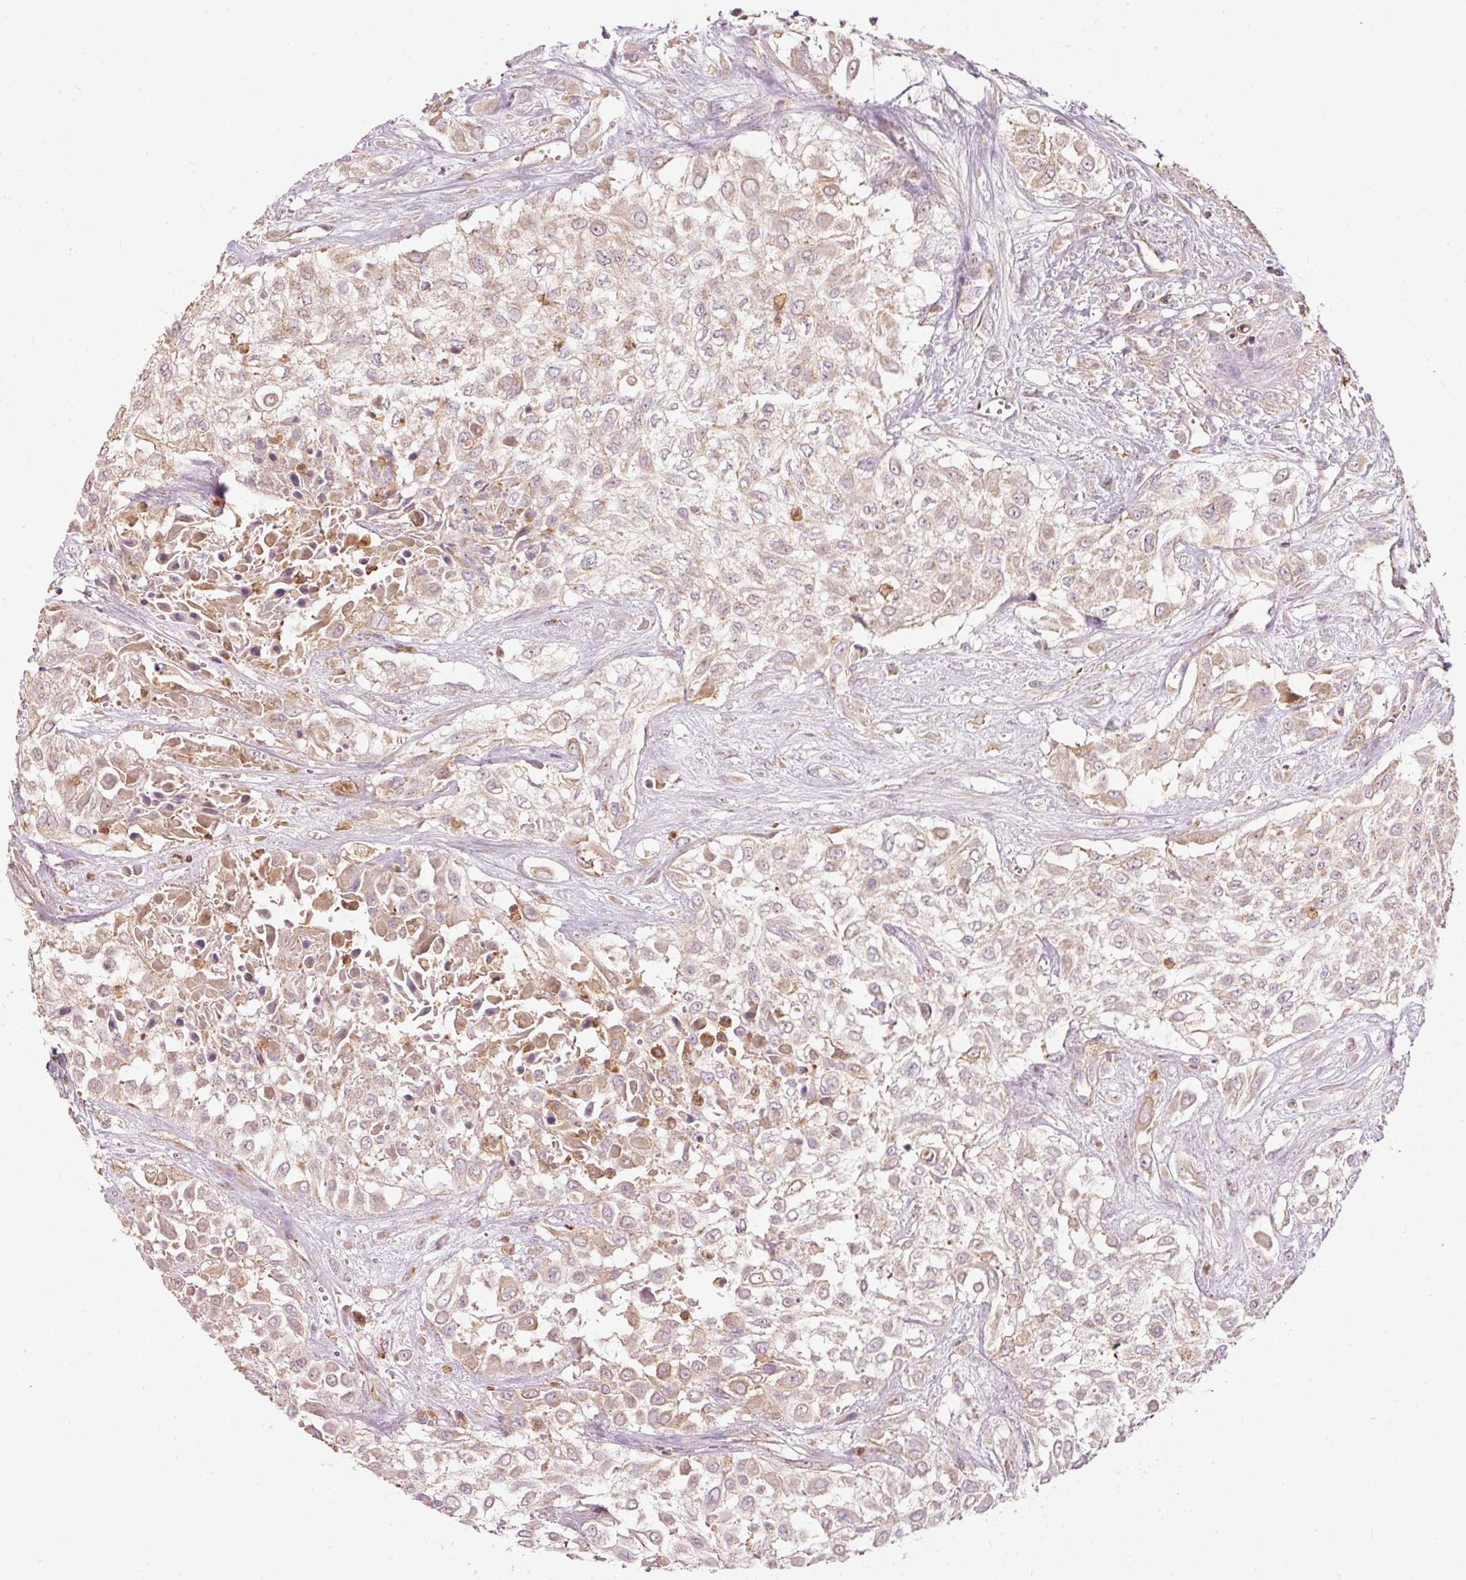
{"staining": {"intensity": "weak", "quantity": "25%-75%", "location": "cytoplasmic/membranous"}, "tissue": "urothelial cancer", "cell_type": "Tumor cells", "image_type": "cancer", "snomed": [{"axis": "morphology", "description": "Urothelial carcinoma, High grade"}, {"axis": "topography", "description": "Urinary bladder"}], "caption": "DAB (3,3'-diaminobenzidine) immunohistochemical staining of human urothelial carcinoma (high-grade) shows weak cytoplasmic/membranous protein staining in approximately 25%-75% of tumor cells. The staining was performed using DAB, with brown indicating positive protein expression. Nuclei are stained blue with hematoxylin.", "gene": "PSENEN", "patient": {"sex": "male", "age": 57}}